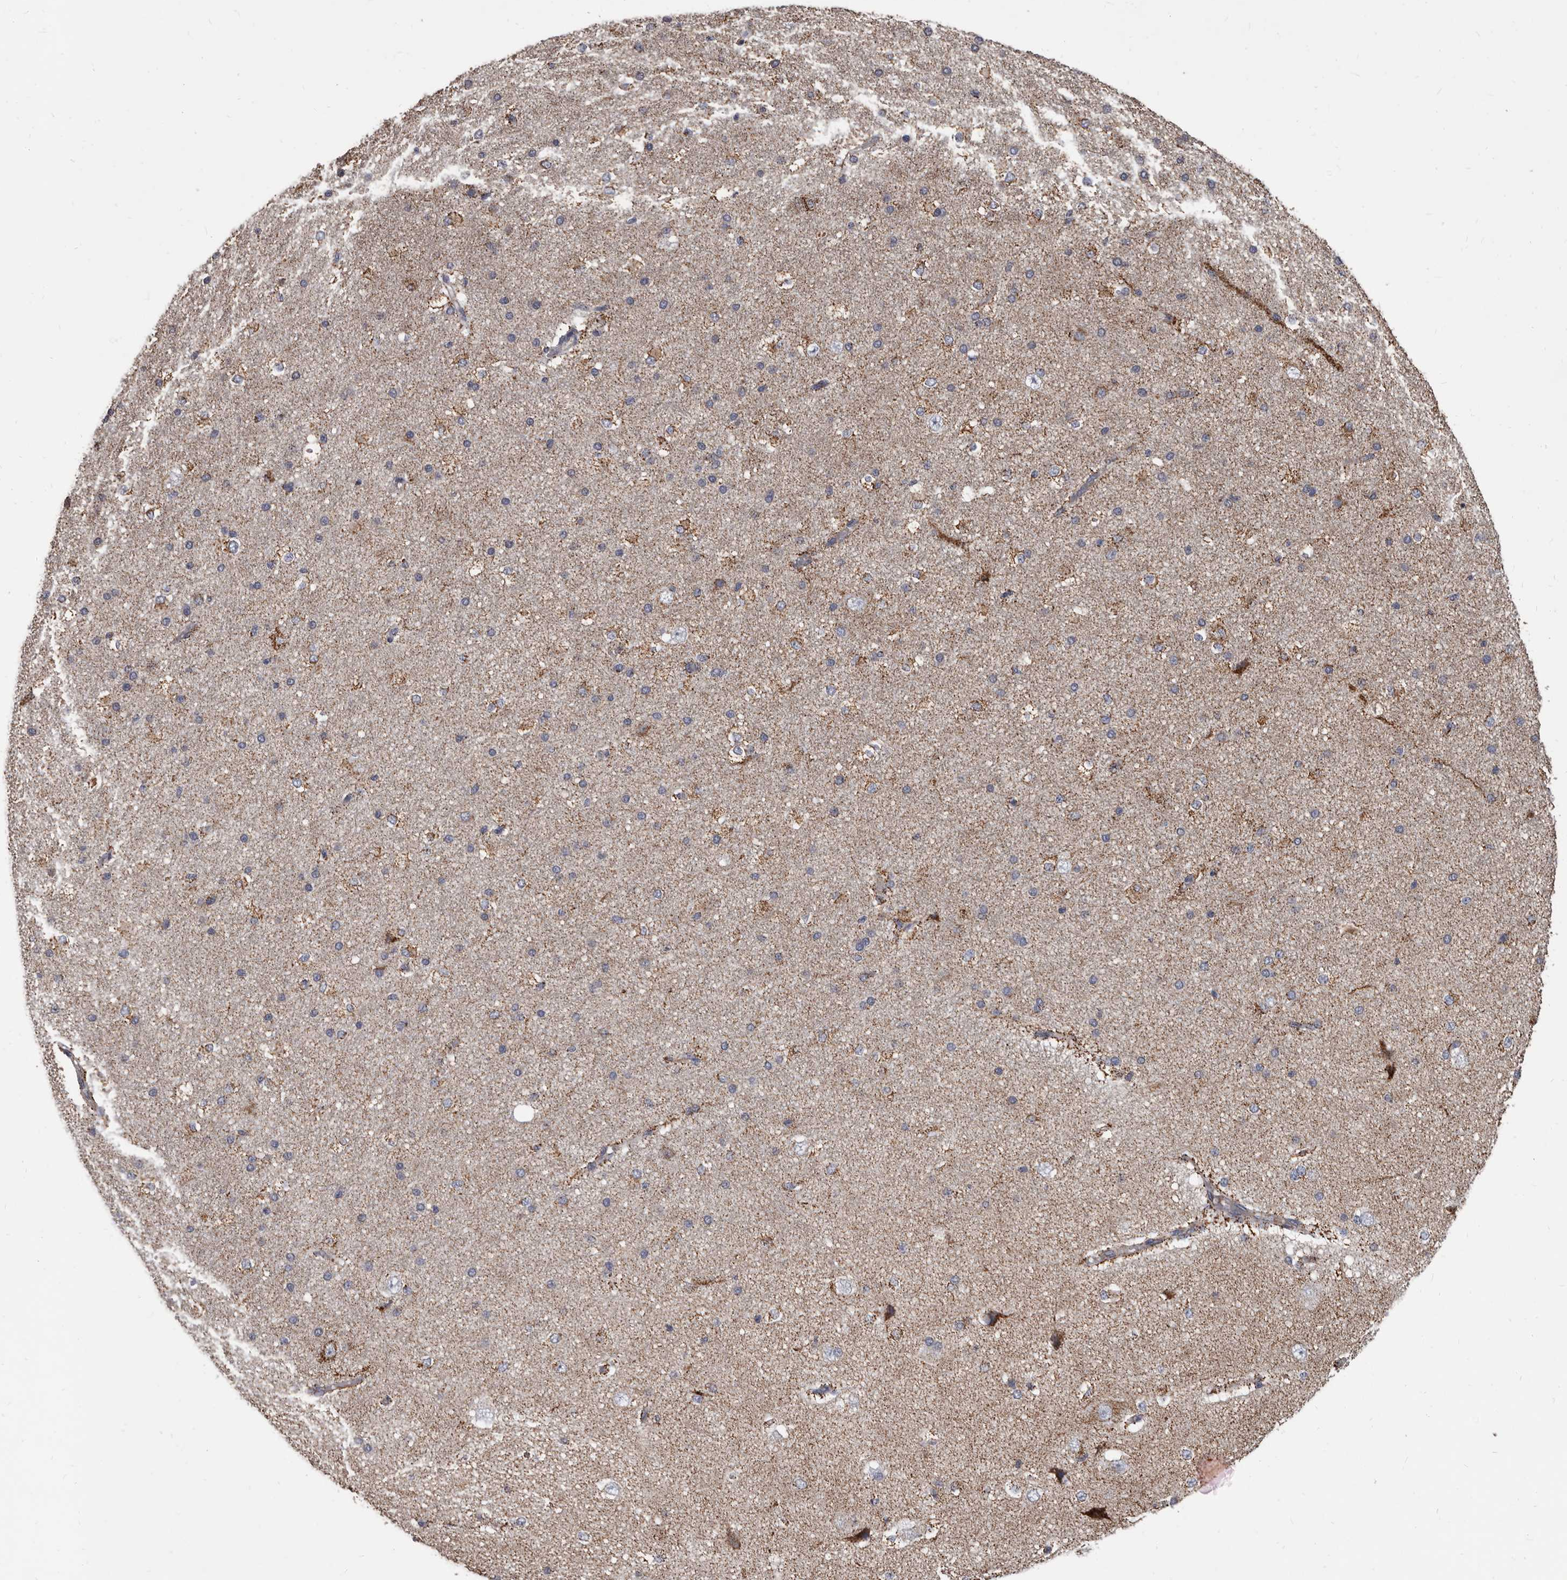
{"staining": {"intensity": "weak", "quantity": ">75%", "location": "cytoplasmic/membranous"}, "tissue": "cerebral cortex", "cell_type": "Endothelial cells", "image_type": "normal", "snomed": [{"axis": "morphology", "description": "Normal tissue, NOS"}, {"axis": "morphology", "description": "Developmental malformation"}, {"axis": "topography", "description": "Cerebral cortex"}], "caption": "About >75% of endothelial cells in unremarkable human cerebral cortex exhibit weak cytoplasmic/membranous protein staining as visualized by brown immunohistochemical staining.", "gene": "ALDH5A1", "patient": {"sex": "female", "age": 30}}